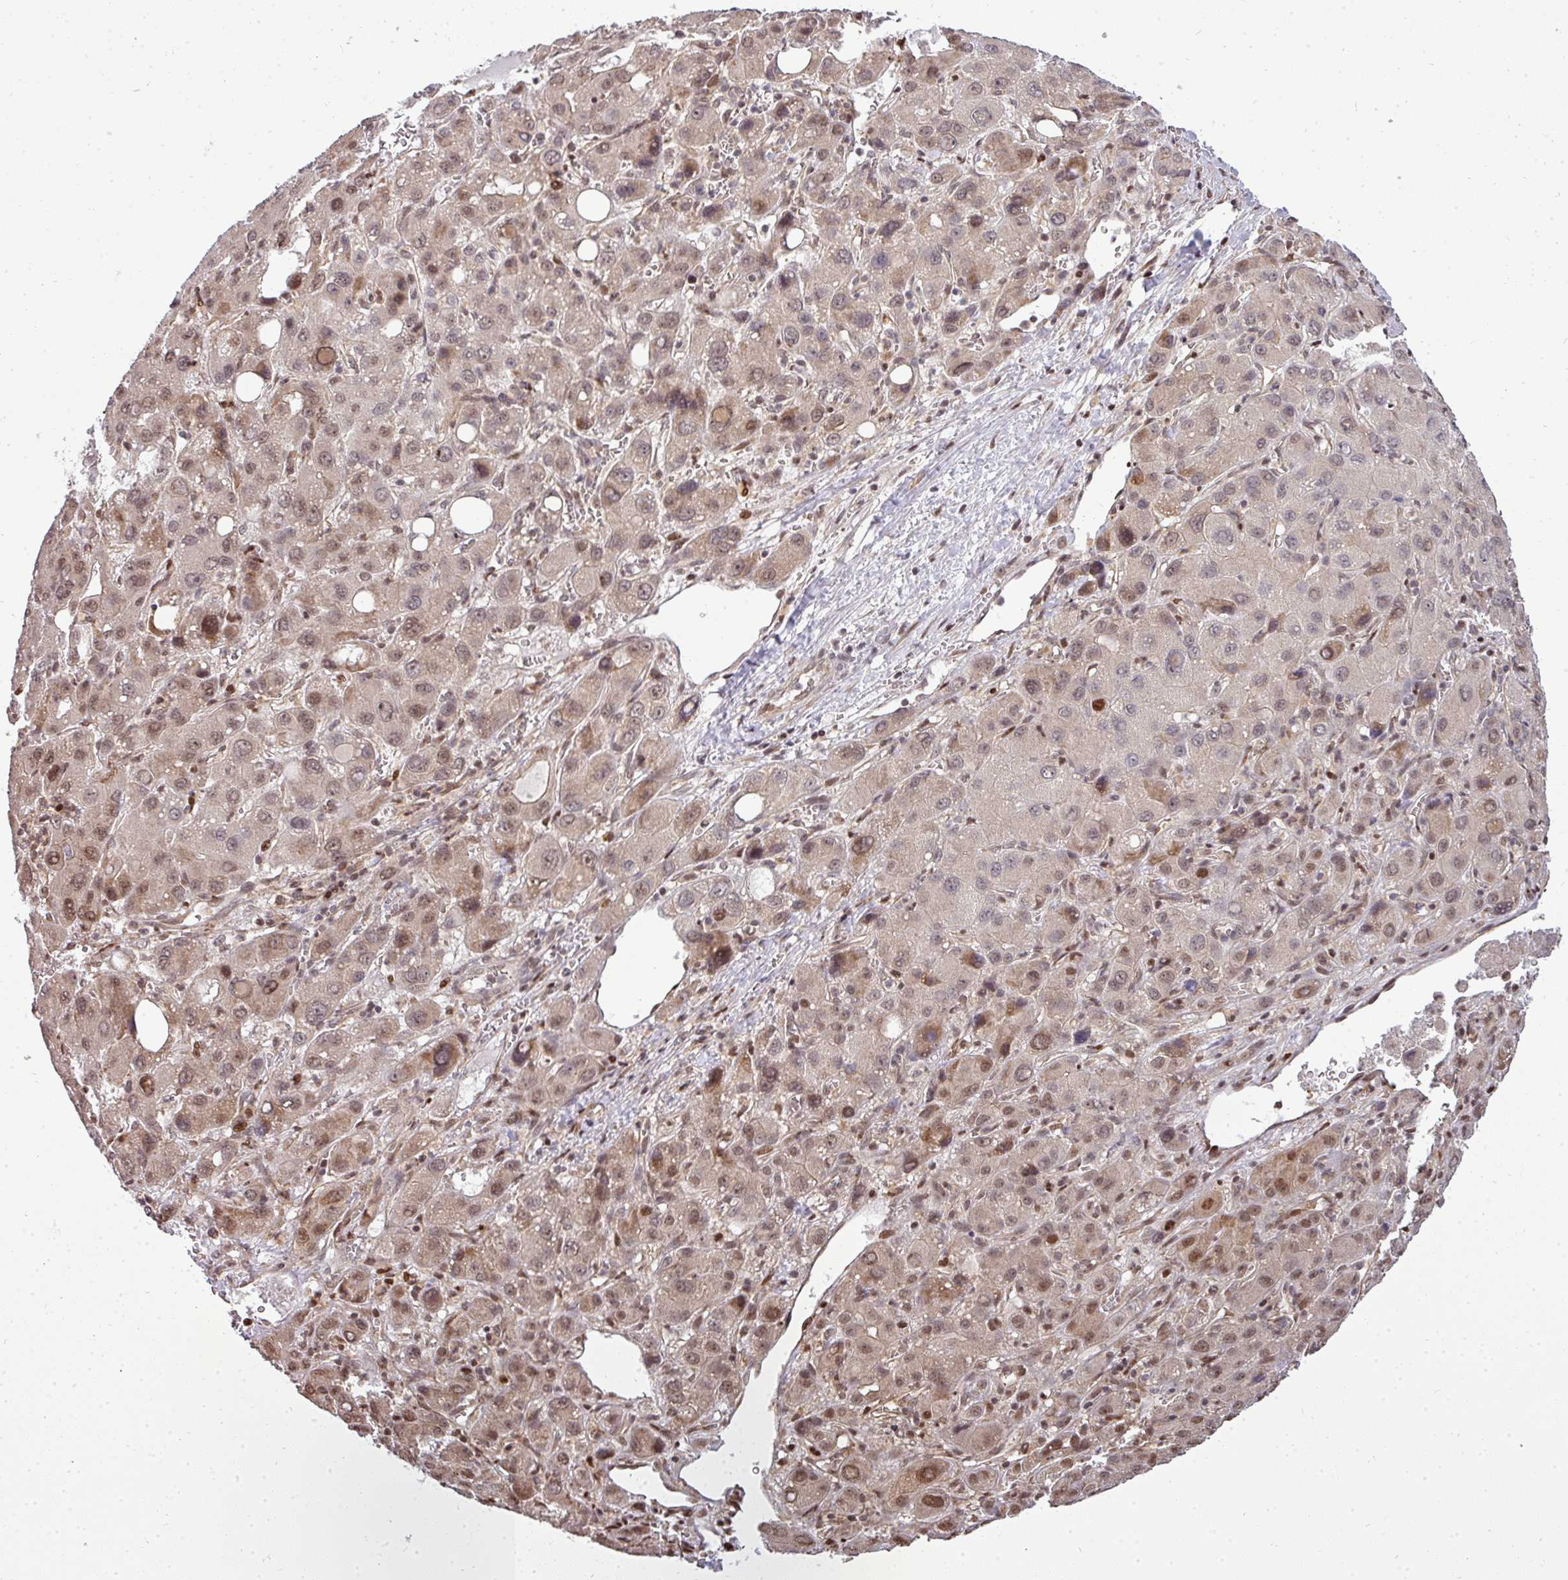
{"staining": {"intensity": "moderate", "quantity": ">75%", "location": "nuclear"}, "tissue": "liver cancer", "cell_type": "Tumor cells", "image_type": "cancer", "snomed": [{"axis": "morphology", "description": "Carcinoma, Hepatocellular, NOS"}, {"axis": "topography", "description": "Liver"}], "caption": "High-magnification brightfield microscopy of liver cancer stained with DAB (3,3'-diaminobenzidine) (brown) and counterstained with hematoxylin (blue). tumor cells exhibit moderate nuclear staining is present in about>75% of cells.", "gene": "PATZ1", "patient": {"sex": "male", "age": 55}}